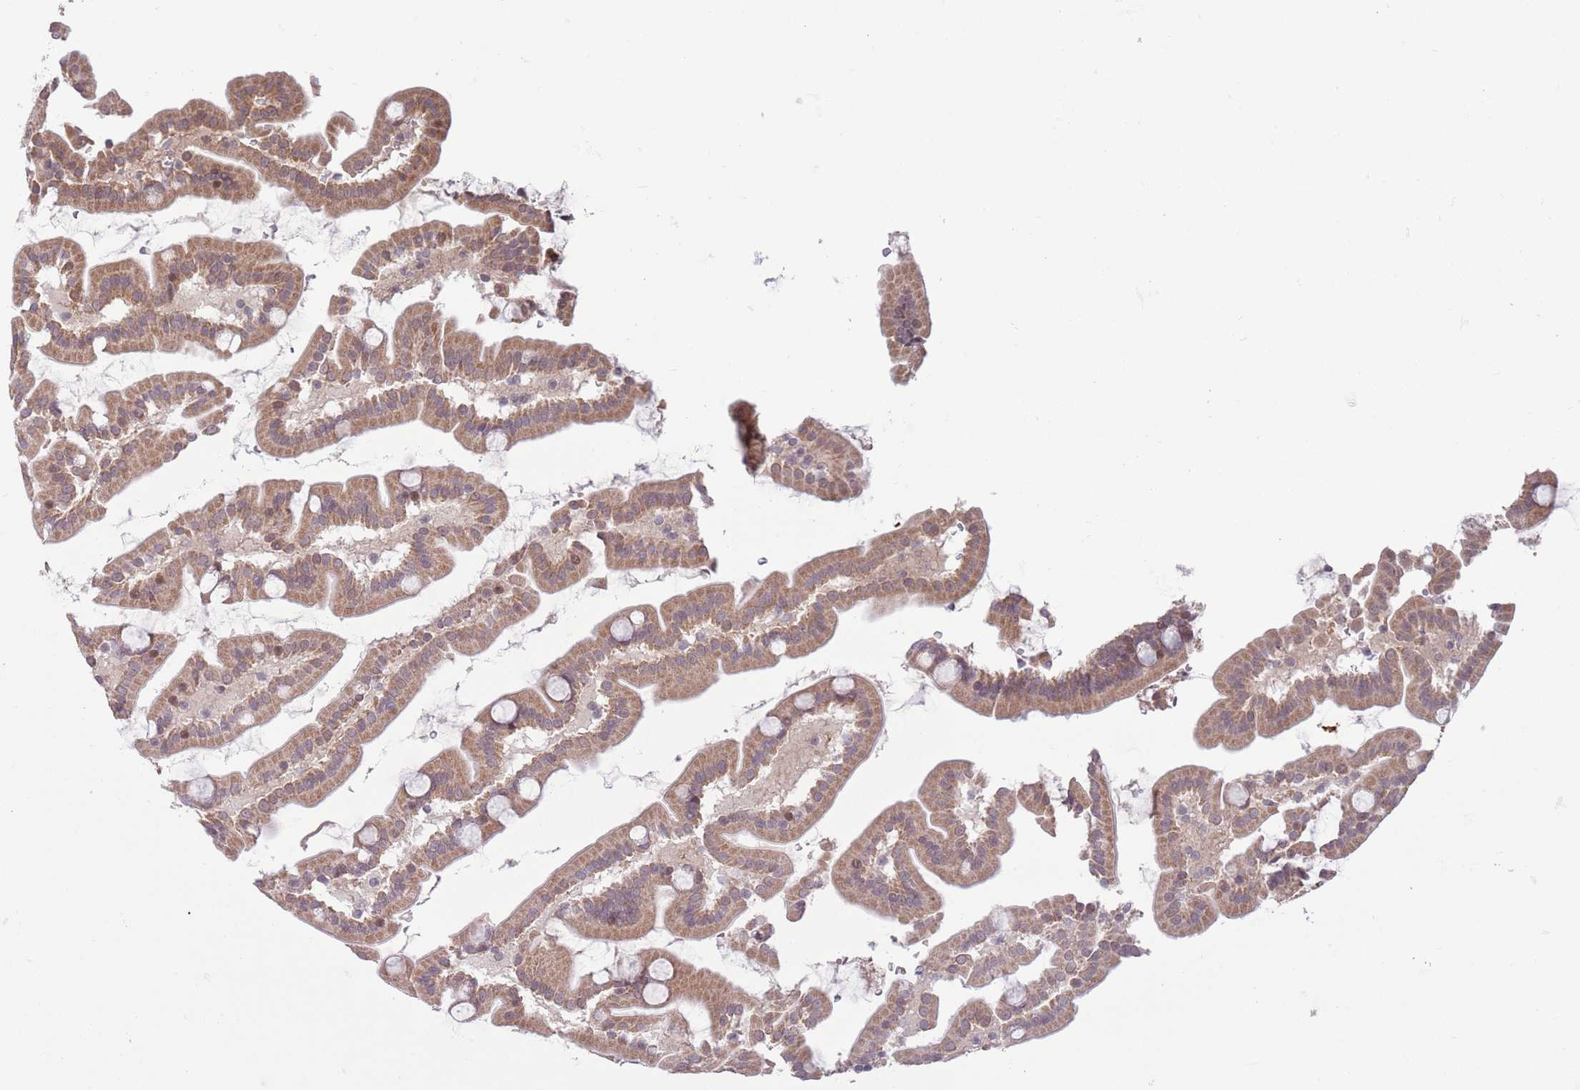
{"staining": {"intensity": "moderate", "quantity": ">75%", "location": "cytoplasmic/membranous"}, "tissue": "duodenum", "cell_type": "Glandular cells", "image_type": "normal", "snomed": [{"axis": "morphology", "description": "Normal tissue, NOS"}, {"axis": "topography", "description": "Duodenum"}], "caption": "Duodenum stained with immunohistochemistry (IHC) displays moderate cytoplasmic/membranous staining in about >75% of glandular cells.", "gene": "DPP10", "patient": {"sex": "male", "age": 55}}